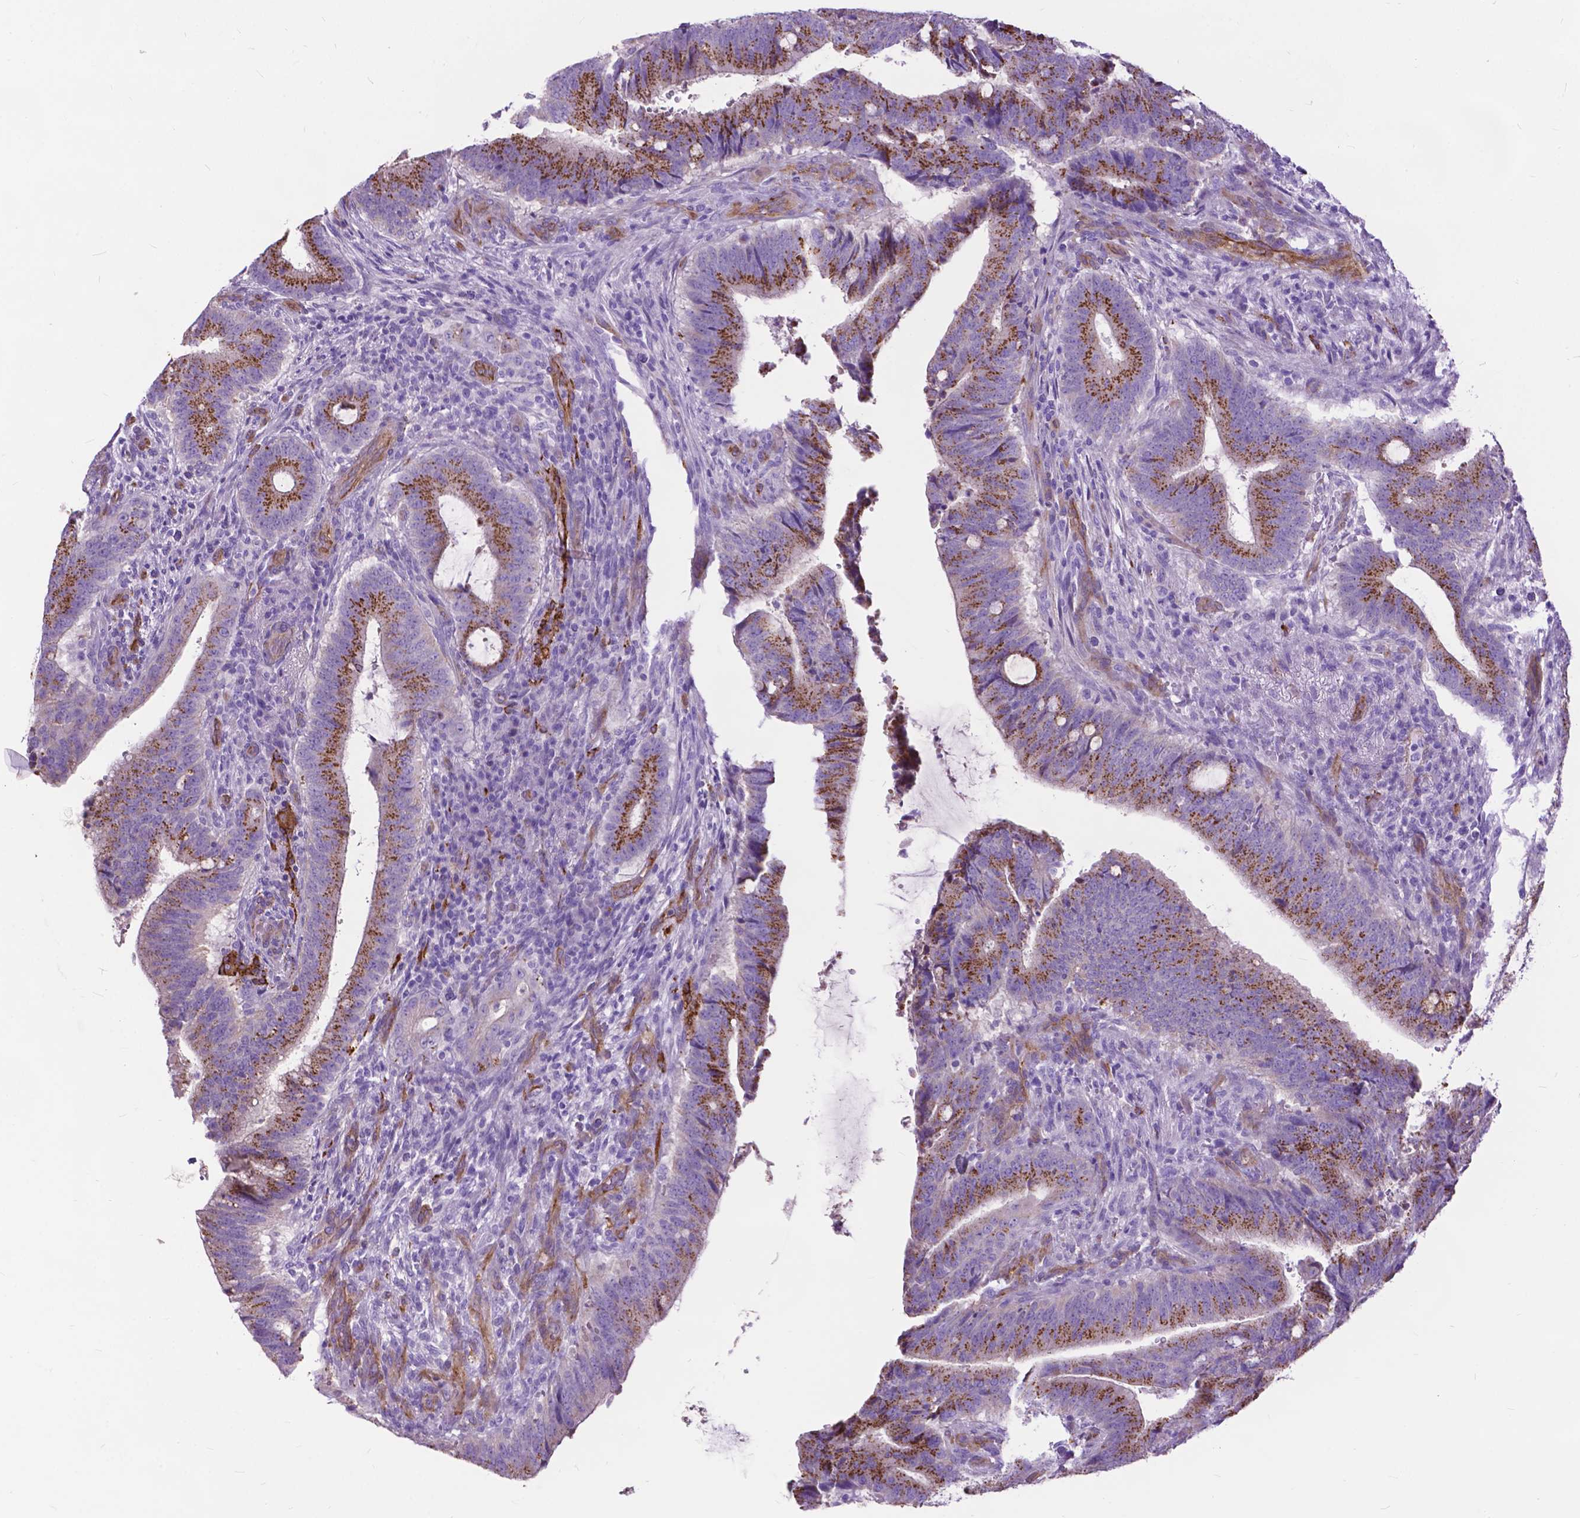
{"staining": {"intensity": "moderate", "quantity": ">75%", "location": "cytoplasmic/membranous"}, "tissue": "colorectal cancer", "cell_type": "Tumor cells", "image_type": "cancer", "snomed": [{"axis": "morphology", "description": "Adenocarcinoma, NOS"}, {"axis": "topography", "description": "Colon"}], "caption": "Immunohistochemistry staining of colorectal cancer, which demonstrates medium levels of moderate cytoplasmic/membranous expression in approximately >75% of tumor cells indicating moderate cytoplasmic/membranous protein positivity. The staining was performed using DAB (3,3'-diaminobenzidine) (brown) for protein detection and nuclei were counterstained in hematoxylin (blue).", "gene": "PCDHA12", "patient": {"sex": "female", "age": 43}}